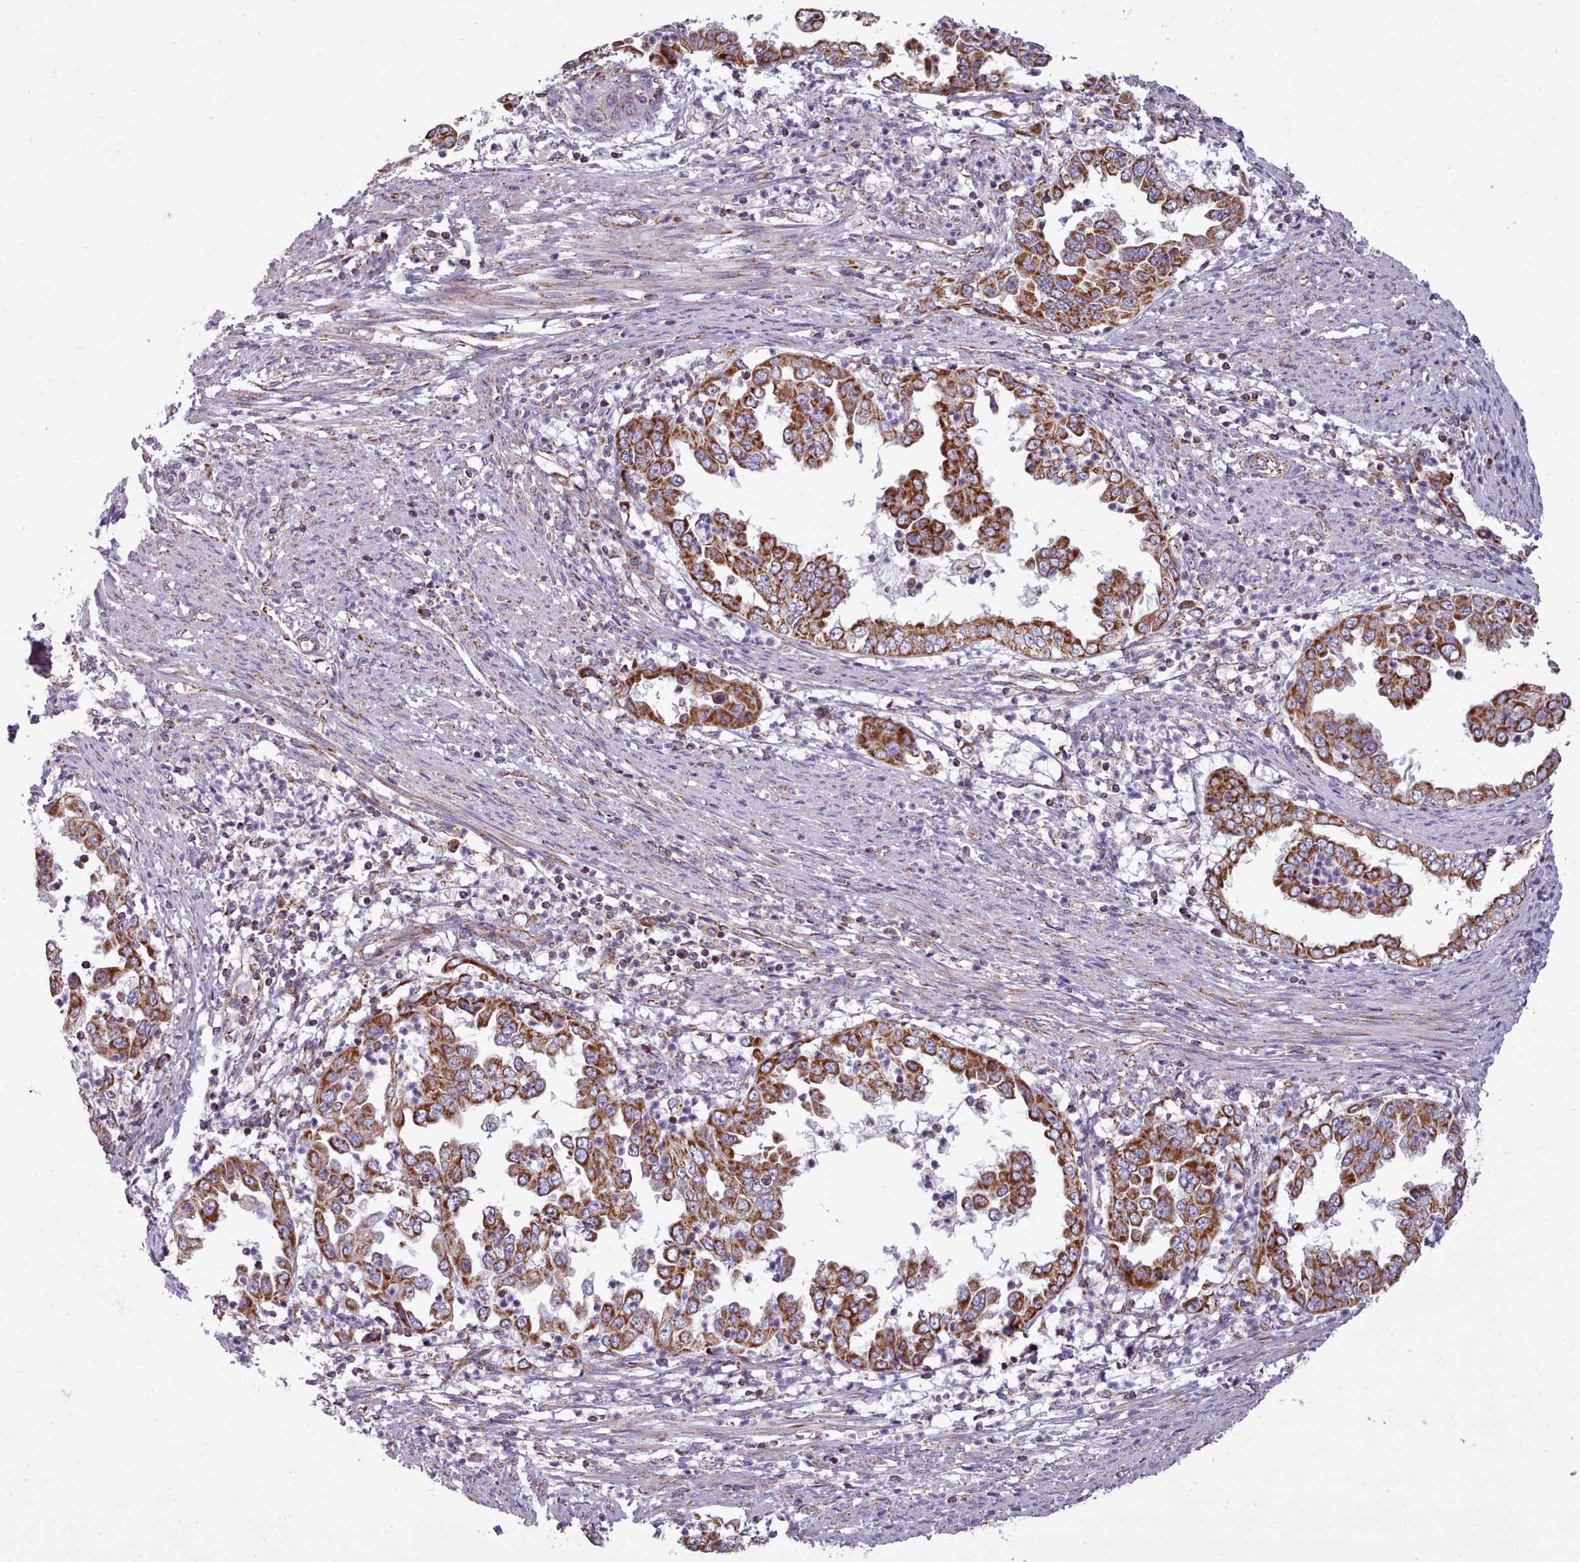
{"staining": {"intensity": "strong", "quantity": ">75%", "location": "cytoplasmic/membranous"}, "tissue": "endometrial cancer", "cell_type": "Tumor cells", "image_type": "cancer", "snomed": [{"axis": "morphology", "description": "Adenocarcinoma, NOS"}, {"axis": "topography", "description": "Endometrium"}], "caption": "Immunohistochemical staining of human endometrial adenocarcinoma exhibits strong cytoplasmic/membranous protein positivity in about >75% of tumor cells.", "gene": "SRP54", "patient": {"sex": "female", "age": 85}}